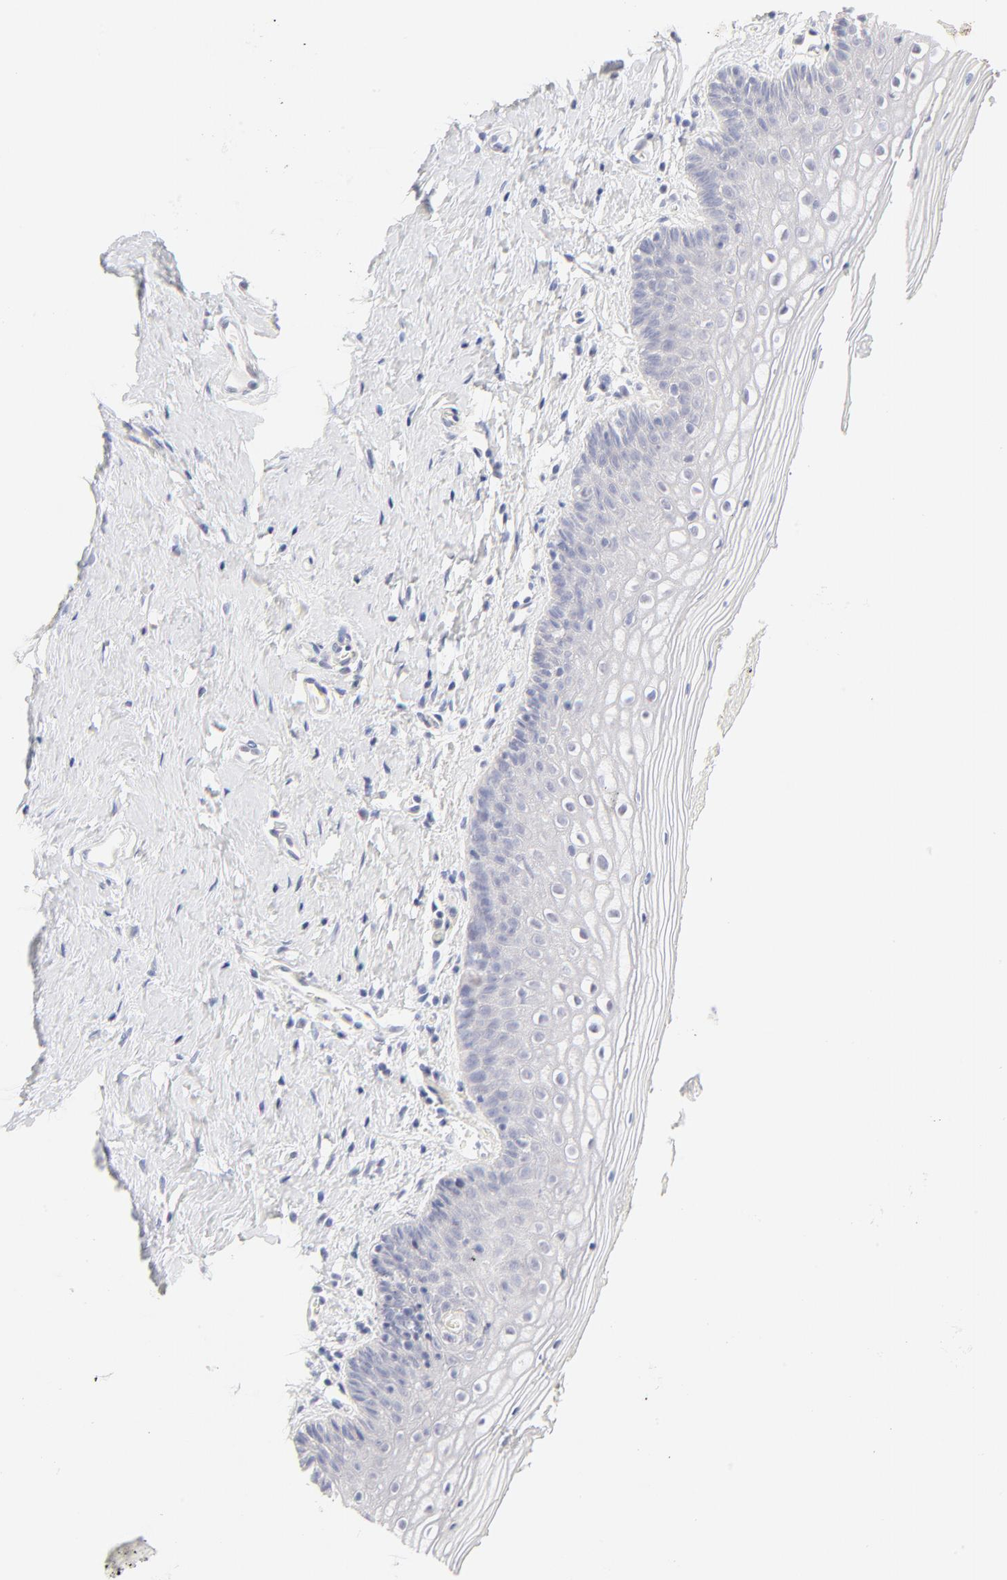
{"staining": {"intensity": "negative", "quantity": "none", "location": "none"}, "tissue": "vagina", "cell_type": "Squamous epithelial cells", "image_type": "normal", "snomed": [{"axis": "morphology", "description": "Normal tissue, NOS"}, {"axis": "topography", "description": "Vagina"}], "caption": "A high-resolution histopathology image shows immunohistochemistry staining of unremarkable vagina, which reveals no significant expression in squamous epithelial cells. (Stains: DAB immunohistochemistry (IHC) with hematoxylin counter stain, Microscopy: brightfield microscopy at high magnification).", "gene": "NPNT", "patient": {"sex": "female", "age": 46}}